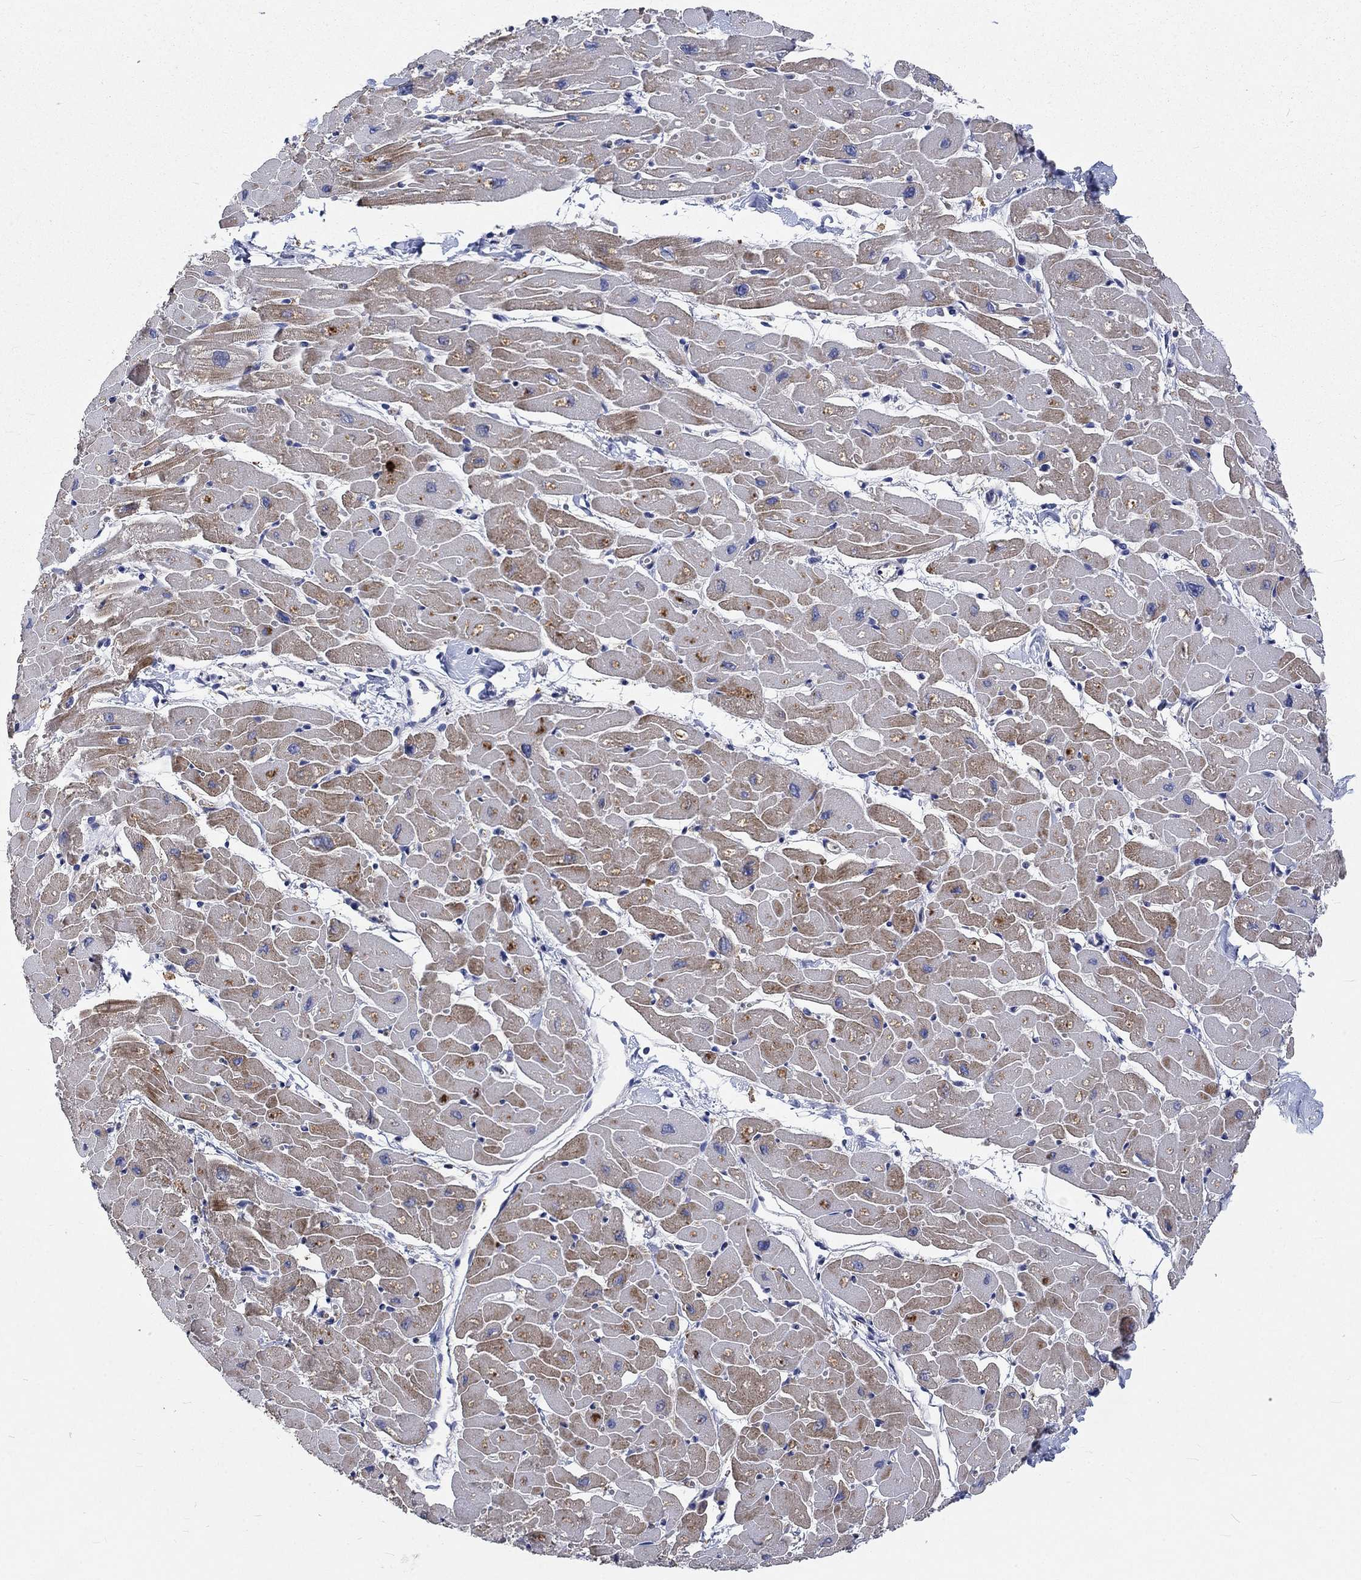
{"staining": {"intensity": "moderate", "quantity": "25%-75%", "location": "cytoplasmic/membranous"}, "tissue": "heart muscle", "cell_type": "Cardiomyocytes", "image_type": "normal", "snomed": [{"axis": "morphology", "description": "Normal tissue, NOS"}, {"axis": "topography", "description": "Heart"}], "caption": "Immunohistochemical staining of benign heart muscle reveals moderate cytoplasmic/membranous protein staining in about 25%-75% of cardiomyocytes.", "gene": "UGT8", "patient": {"sex": "male", "age": 57}}